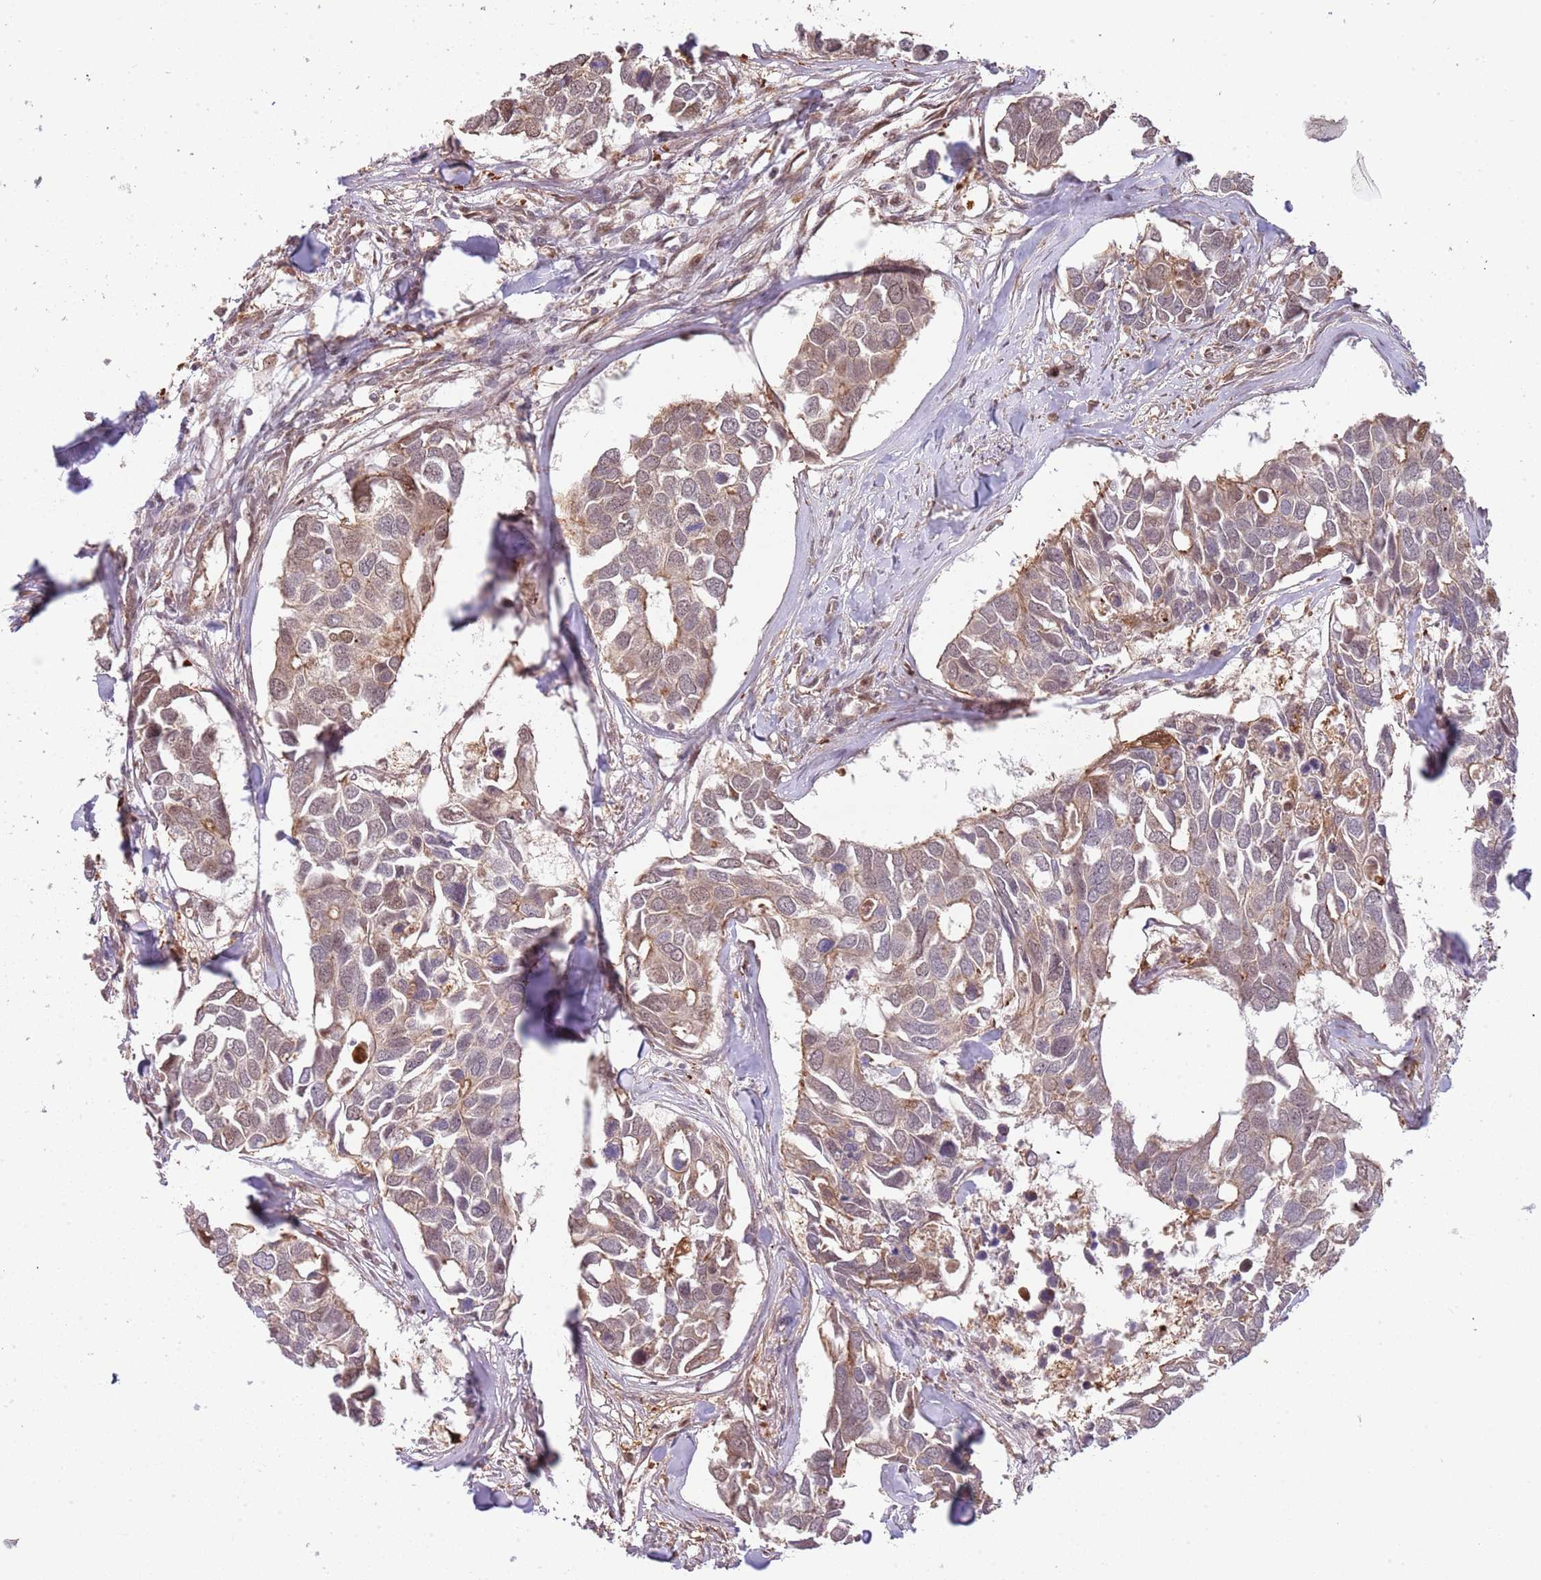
{"staining": {"intensity": "weak", "quantity": "25%-75%", "location": "cytoplasmic/membranous"}, "tissue": "breast cancer", "cell_type": "Tumor cells", "image_type": "cancer", "snomed": [{"axis": "morphology", "description": "Duct carcinoma"}, {"axis": "topography", "description": "Breast"}], "caption": "Weak cytoplasmic/membranous staining for a protein is seen in about 25%-75% of tumor cells of intraductal carcinoma (breast) using immunohistochemistry (IHC).", "gene": "PLSCR5", "patient": {"sex": "female", "age": 83}}